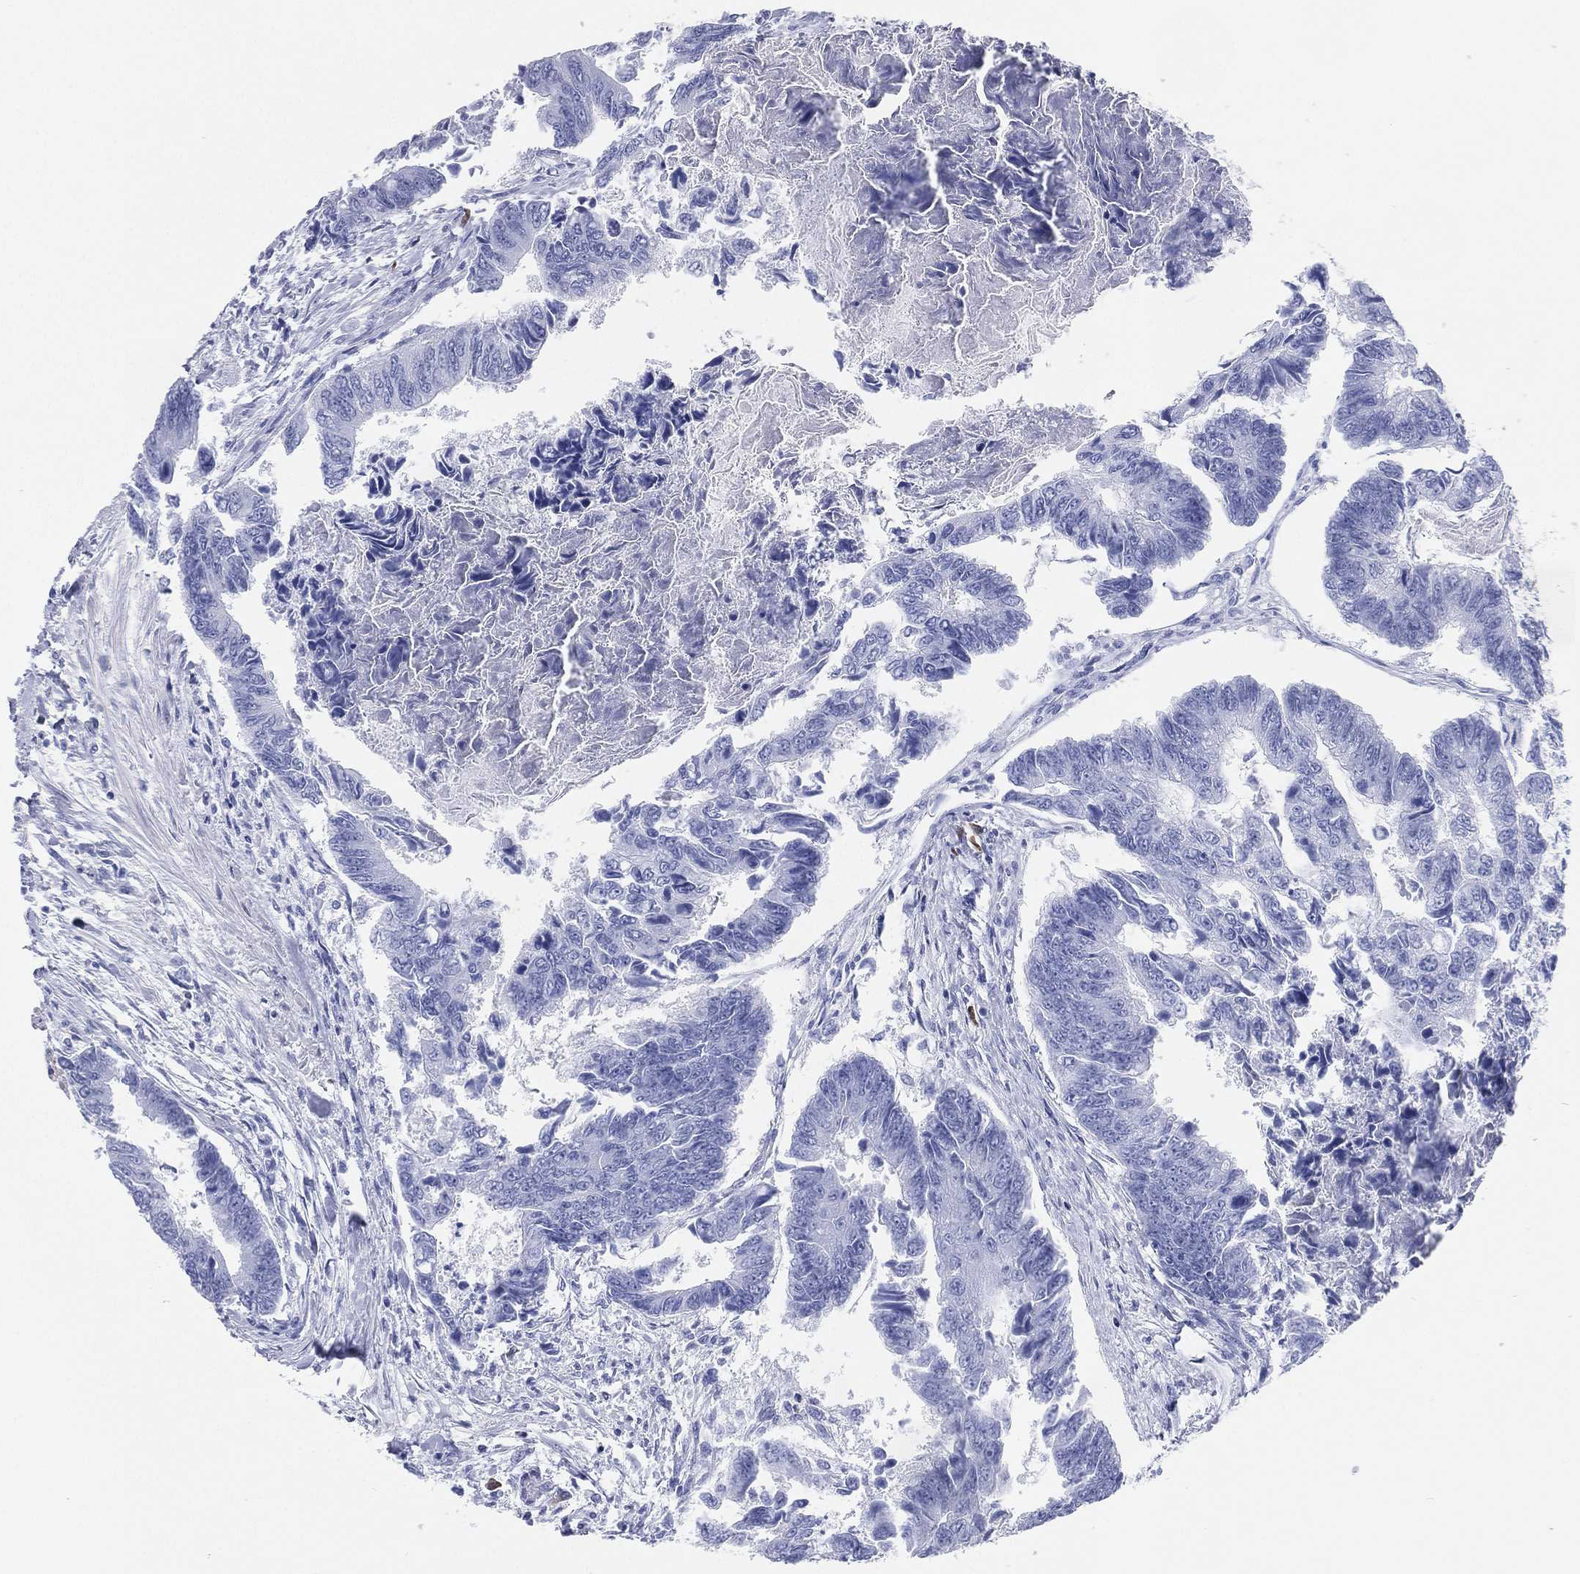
{"staining": {"intensity": "negative", "quantity": "none", "location": "none"}, "tissue": "colorectal cancer", "cell_type": "Tumor cells", "image_type": "cancer", "snomed": [{"axis": "morphology", "description": "Adenocarcinoma, NOS"}, {"axis": "topography", "description": "Colon"}], "caption": "Colorectal adenocarcinoma was stained to show a protein in brown. There is no significant positivity in tumor cells.", "gene": "CD79A", "patient": {"sex": "female", "age": 65}}